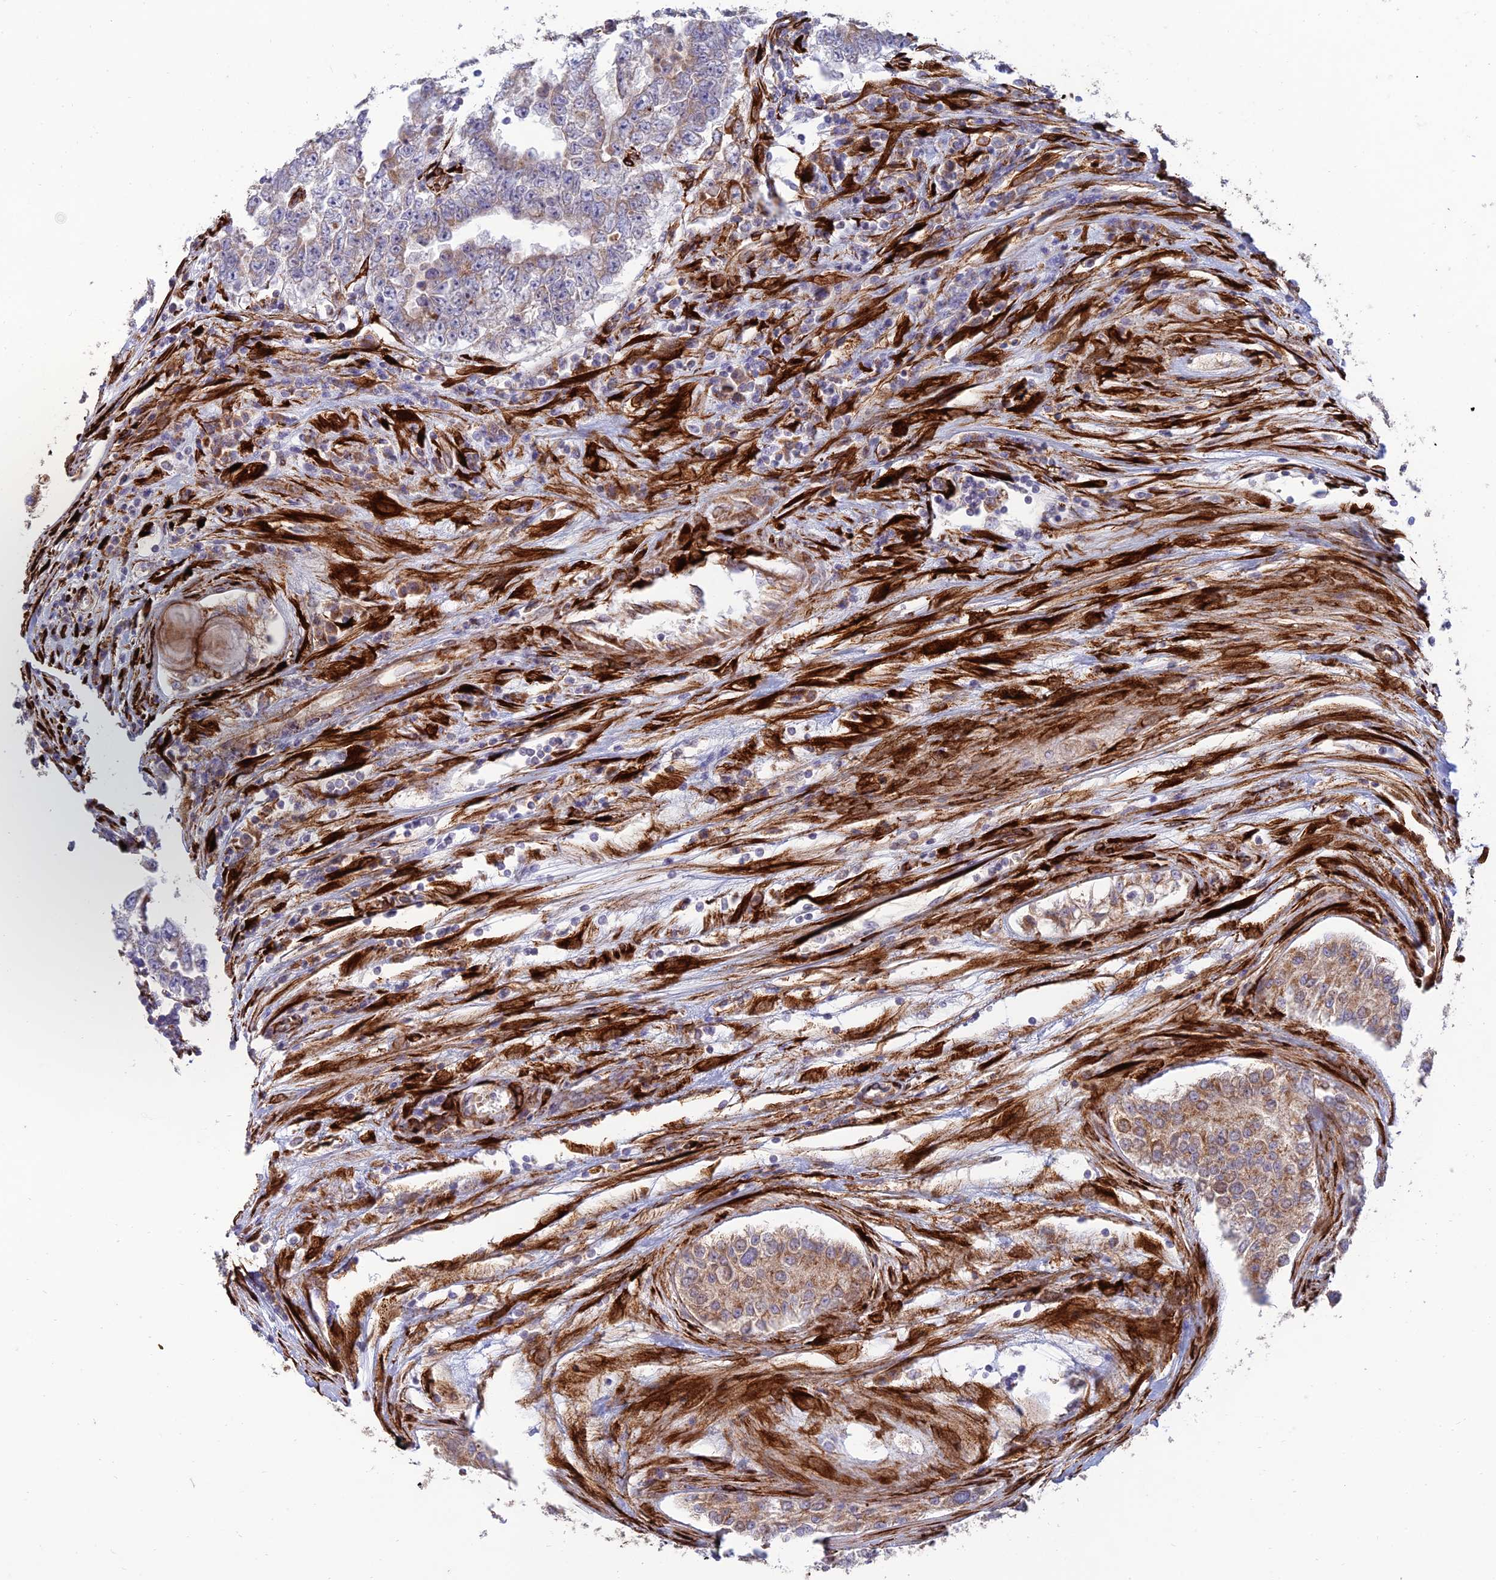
{"staining": {"intensity": "weak", "quantity": "<25%", "location": "cytoplasmic/membranous"}, "tissue": "testis cancer", "cell_type": "Tumor cells", "image_type": "cancer", "snomed": [{"axis": "morphology", "description": "Carcinoma, Embryonal, NOS"}, {"axis": "topography", "description": "Testis"}], "caption": "There is no significant positivity in tumor cells of embryonal carcinoma (testis).", "gene": "RCN3", "patient": {"sex": "male", "age": 25}}